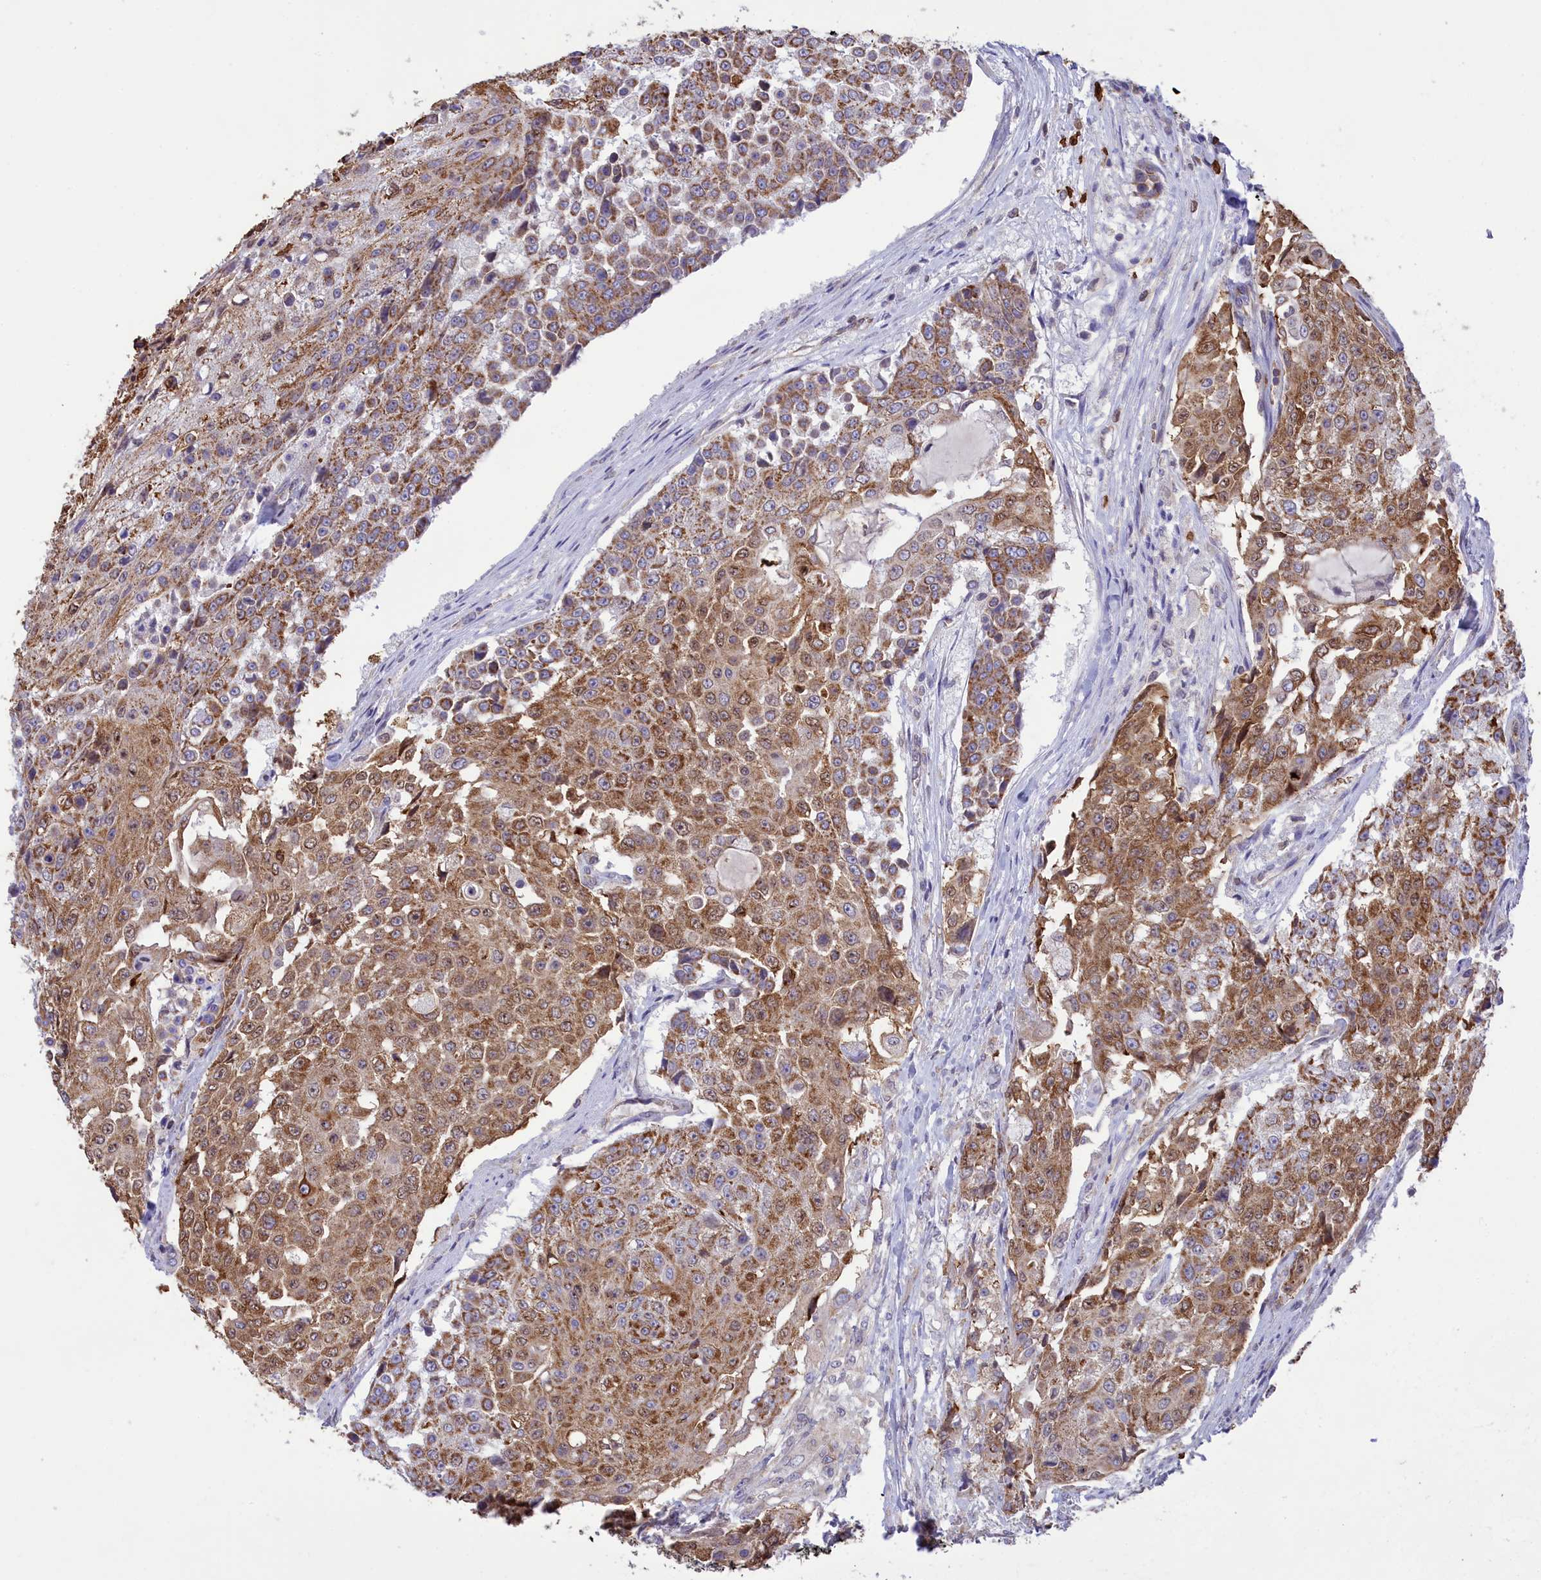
{"staining": {"intensity": "moderate", "quantity": ">75%", "location": "cytoplasmic/membranous"}, "tissue": "urothelial cancer", "cell_type": "Tumor cells", "image_type": "cancer", "snomed": [{"axis": "morphology", "description": "Urothelial carcinoma, High grade"}, {"axis": "topography", "description": "Urinary bladder"}], "caption": "Tumor cells display medium levels of moderate cytoplasmic/membranous staining in about >75% of cells in human urothelial cancer.", "gene": "PKHD1L1", "patient": {"sex": "female", "age": 63}}